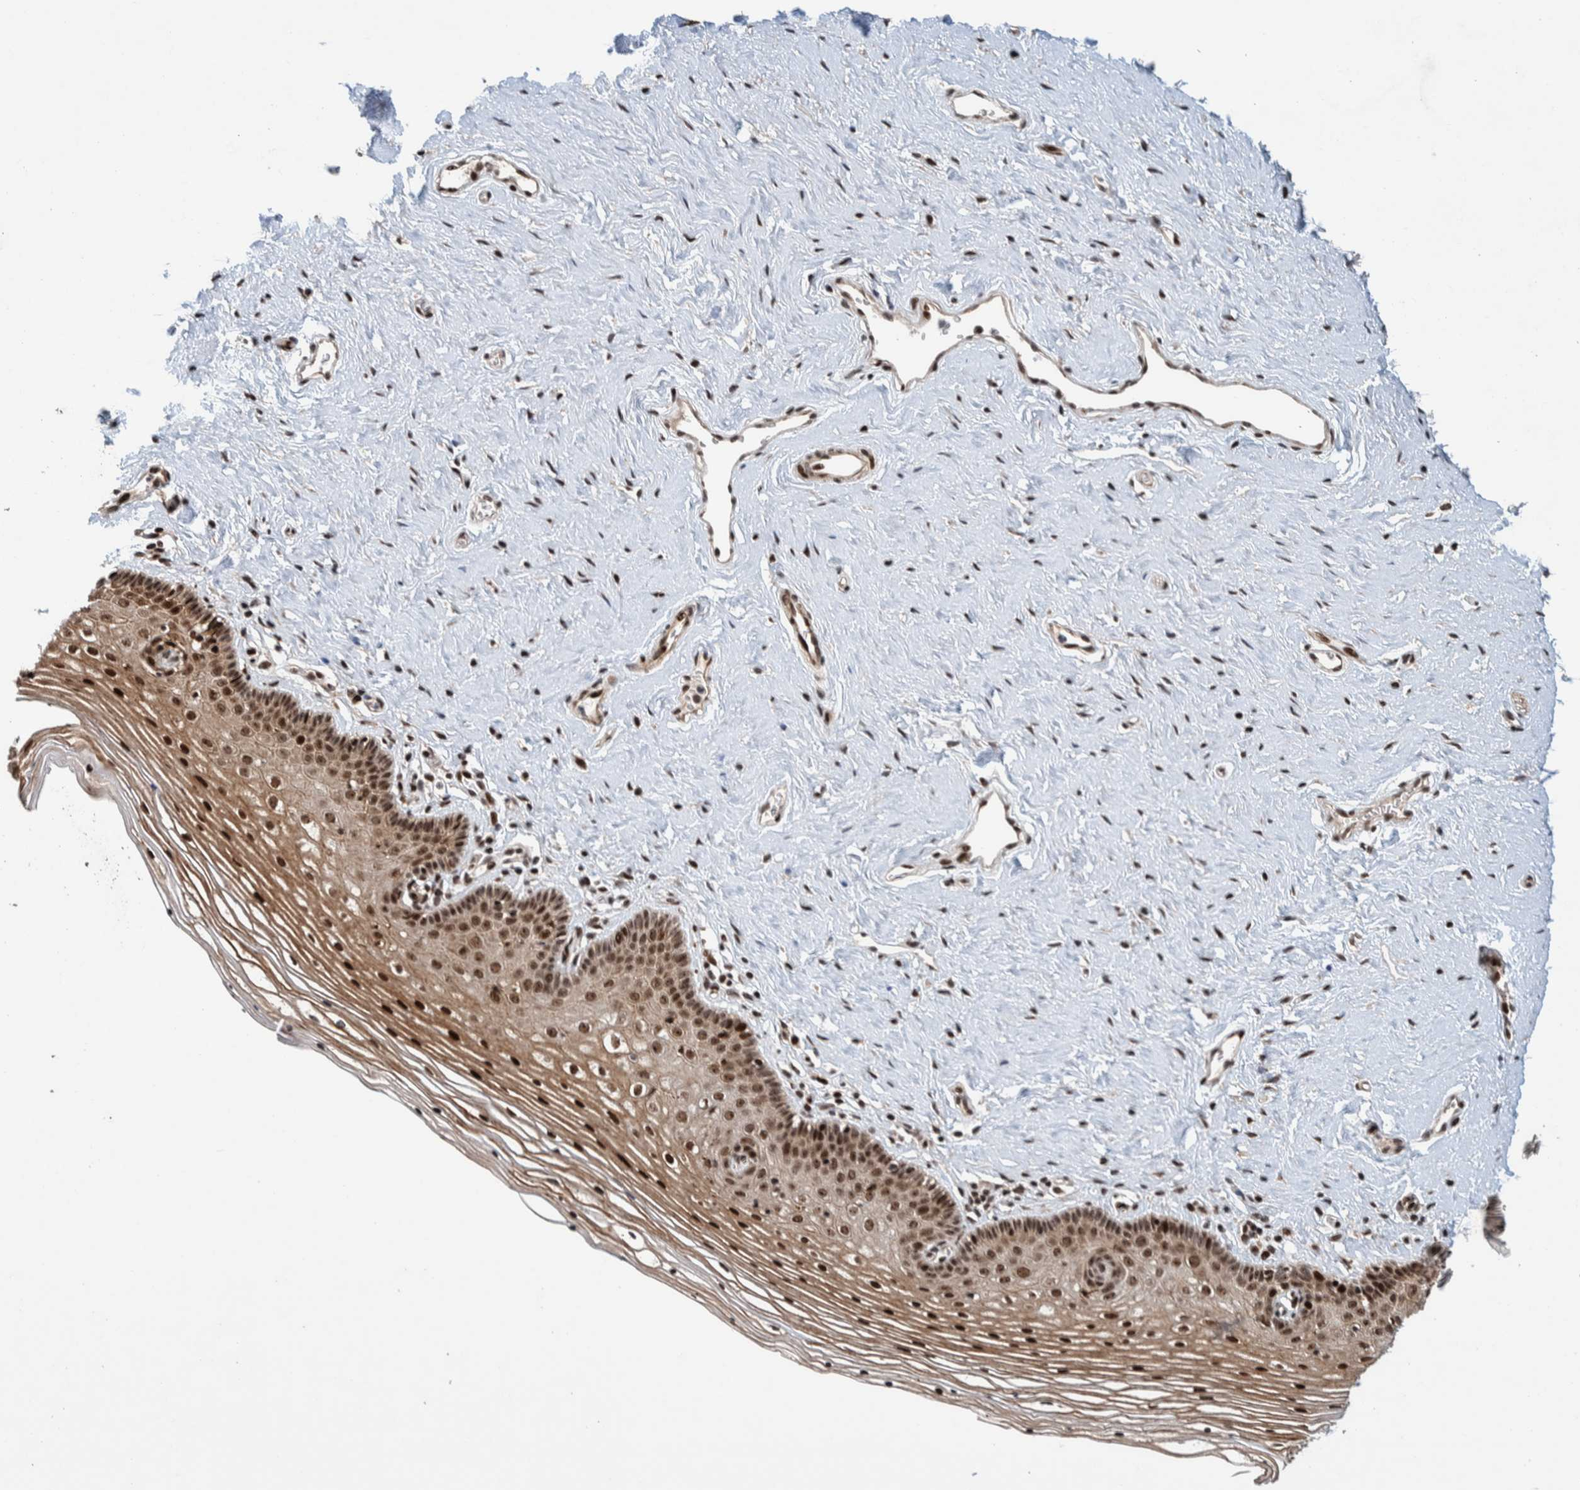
{"staining": {"intensity": "strong", "quantity": ">75%", "location": "nuclear"}, "tissue": "vagina", "cell_type": "Squamous epithelial cells", "image_type": "normal", "snomed": [{"axis": "morphology", "description": "Normal tissue, NOS"}, {"axis": "topography", "description": "Vagina"}], "caption": "Immunohistochemistry micrograph of normal vagina stained for a protein (brown), which demonstrates high levels of strong nuclear expression in approximately >75% of squamous epithelial cells.", "gene": "CHD4", "patient": {"sex": "female", "age": 32}}